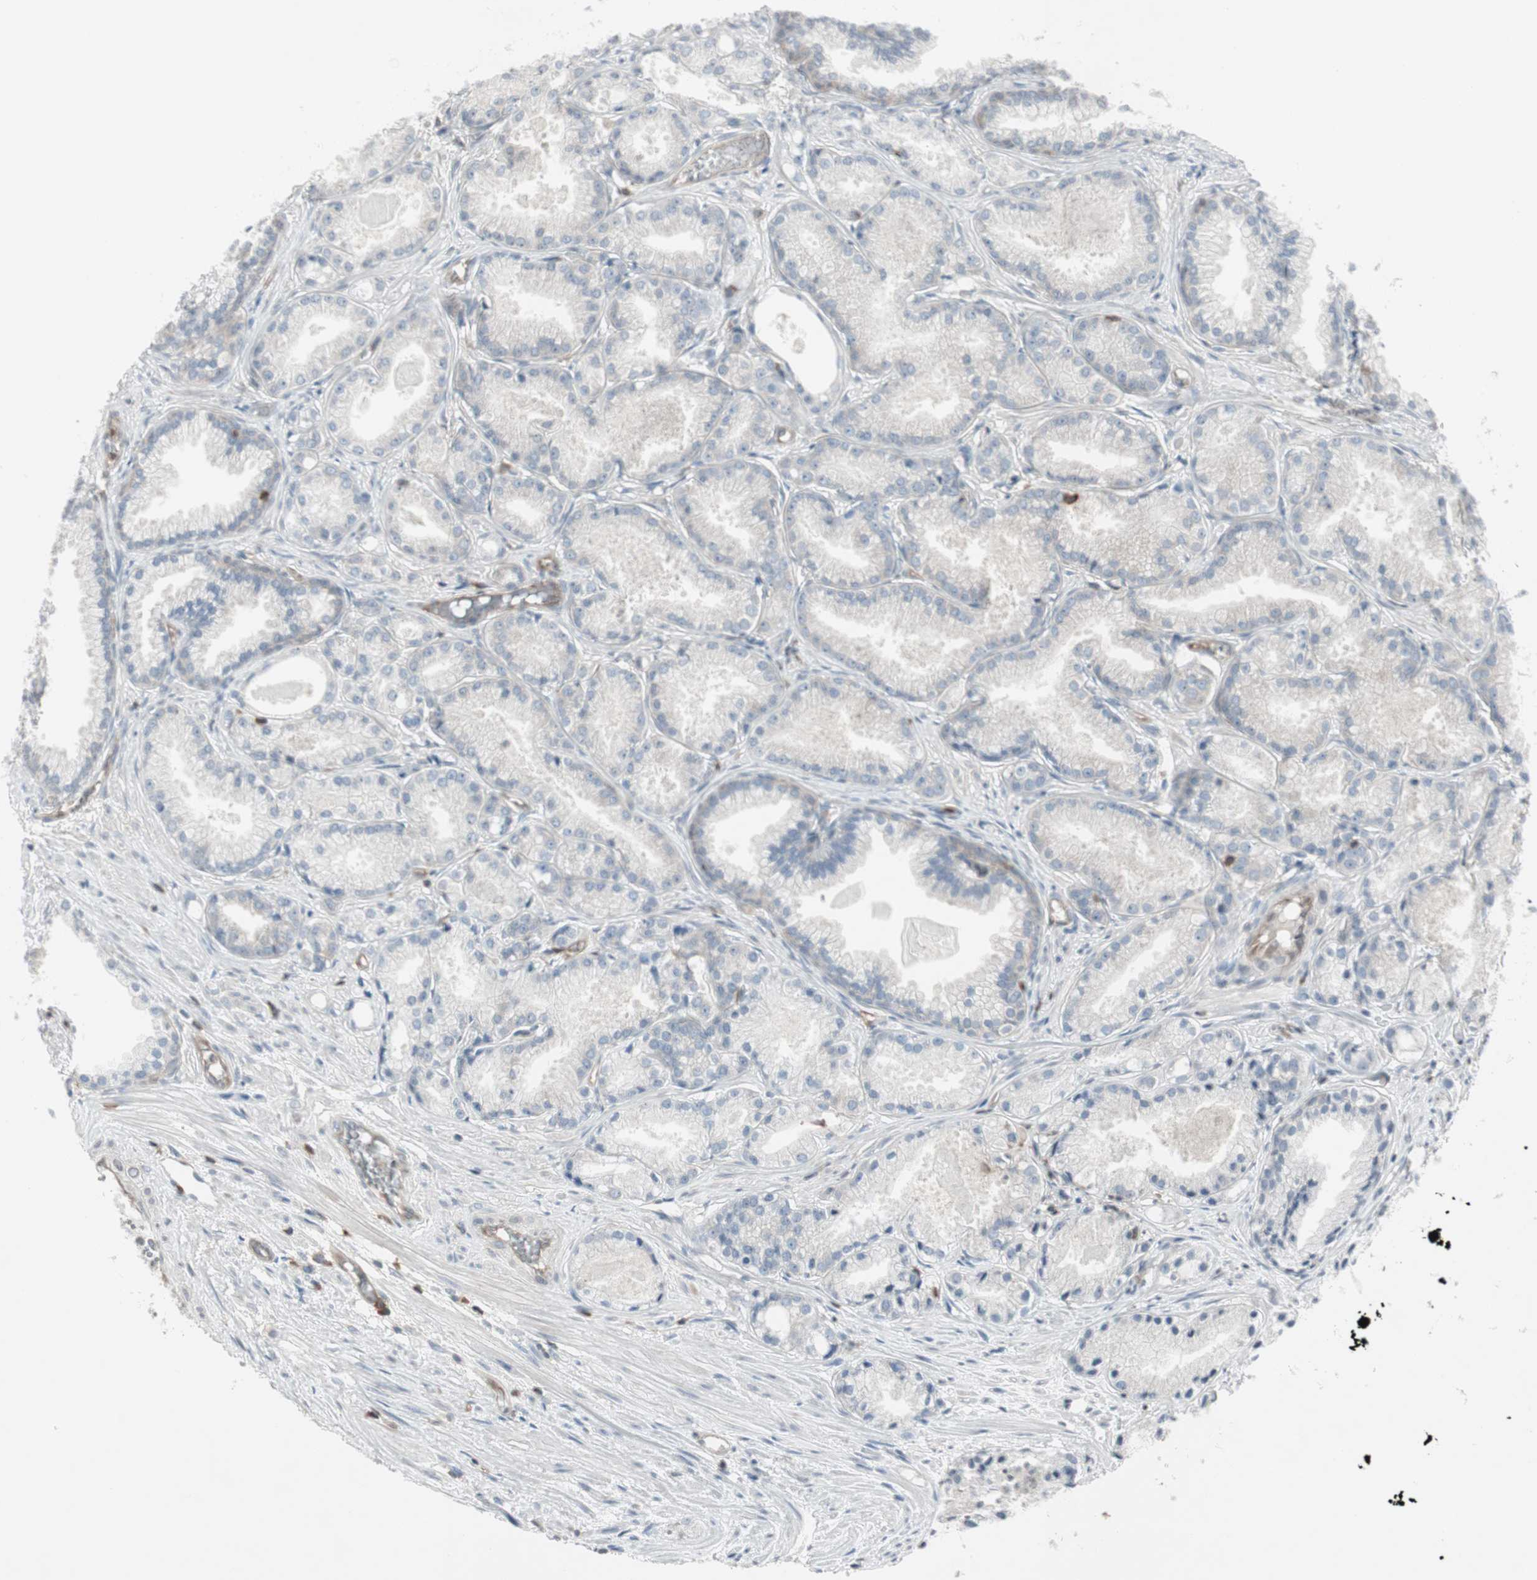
{"staining": {"intensity": "negative", "quantity": "none", "location": "none"}, "tissue": "prostate cancer", "cell_type": "Tumor cells", "image_type": "cancer", "snomed": [{"axis": "morphology", "description": "Adenocarcinoma, Low grade"}, {"axis": "topography", "description": "Prostate"}], "caption": "This is a micrograph of immunohistochemistry (IHC) staining of low-grade adenocarcinoma (prostate), which shows no staining in tumor cells. (DAB (3,3'-diaminobenzidine) IHC visualized using brightfield microscopy, high magnification).", "gene": "ARHGEF1", "patient": {"sex": "male", "age": 72}}